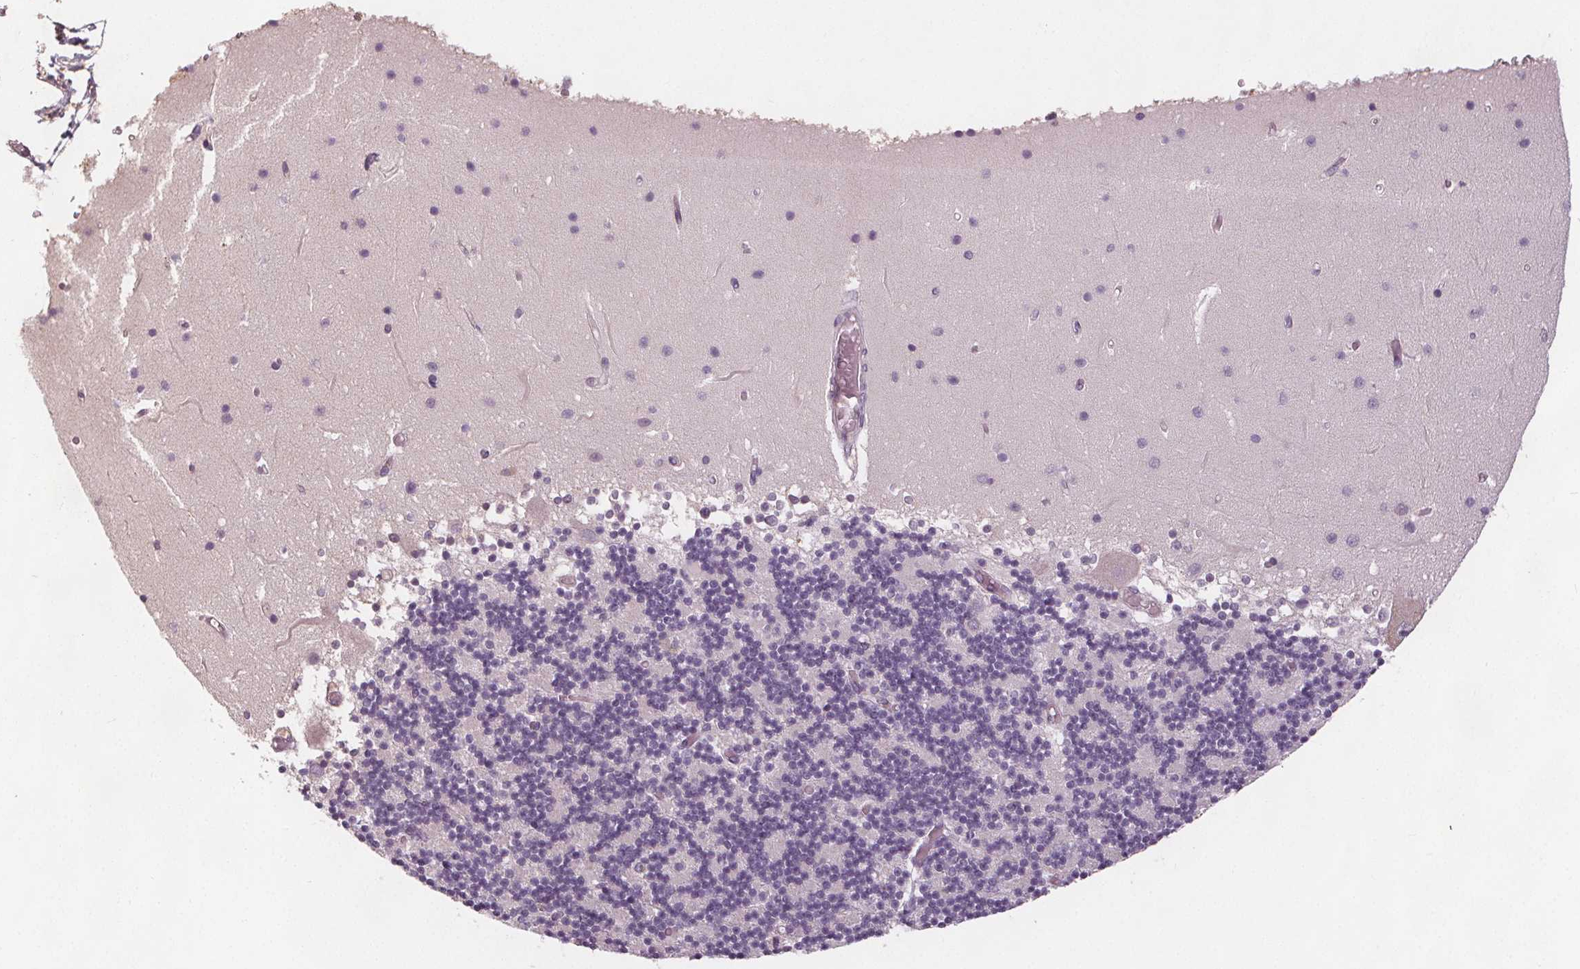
{"staining": {"intensity": "negative", "quantity": "none", "location": "none"}, "tissue": "cerebellum", "cell_type": "Cells in granular layer", "image_type": "normal", "snomed": [{"axis": "morphology", "description": "Normal tissue, NOS"}, {"axis": "topography", "description": "Cerebellum"}], "caption": "The photomicrograph displays no significant positivity in cells in granular layer of cerebellum. Brightfield microscopy of immunohistochemistry stained with DAB (brown) and hematoxylin (blue), captured at high magnification.", "gene": "TMEM80", "patient": {"sex": "female", "age": 28}}